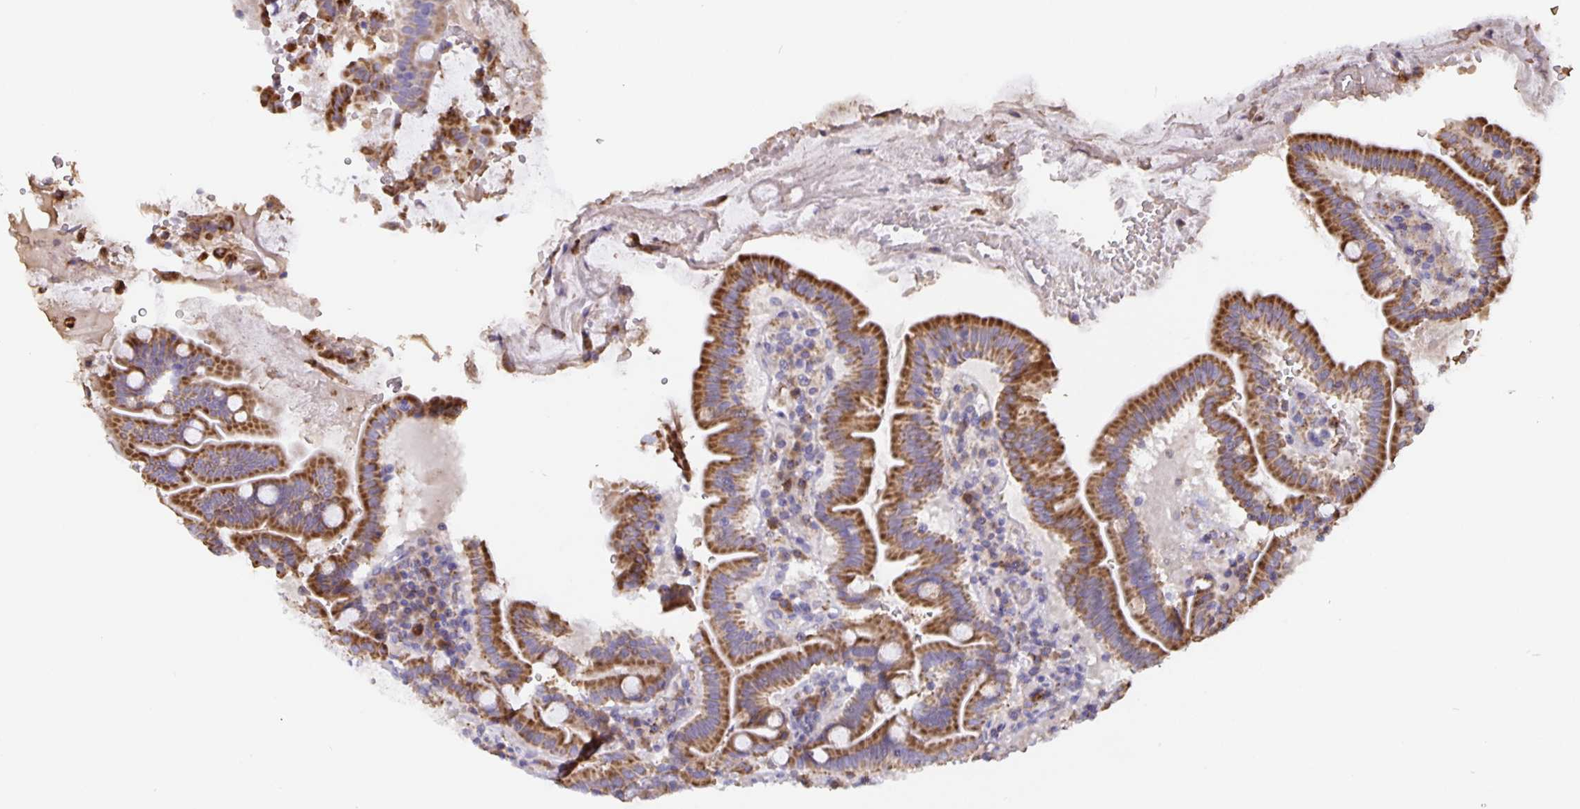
{"staining": {"intensity": "moderate", "quantity": ">75%", "location": "cytoplasmic/membranous"}, "tissue": "small intestine", "cell_type": "Glandular cells", "image_type": "normal", "snomed": [{"axis": "morphology", "description": "Normal tissue, NOS"}, {"axis": "topography", "description": "Small intestine"}], "caption": "Immunohistochemical staining of unremarkable small intestine demonstrates >75% levels of moderate cytoplasmic/membranous protein staining in approximately >75% of glandular cells. Nuclei are stained in blue.", "gene": "TMEM71", "patient": {"sex": "male", "age": 26}}